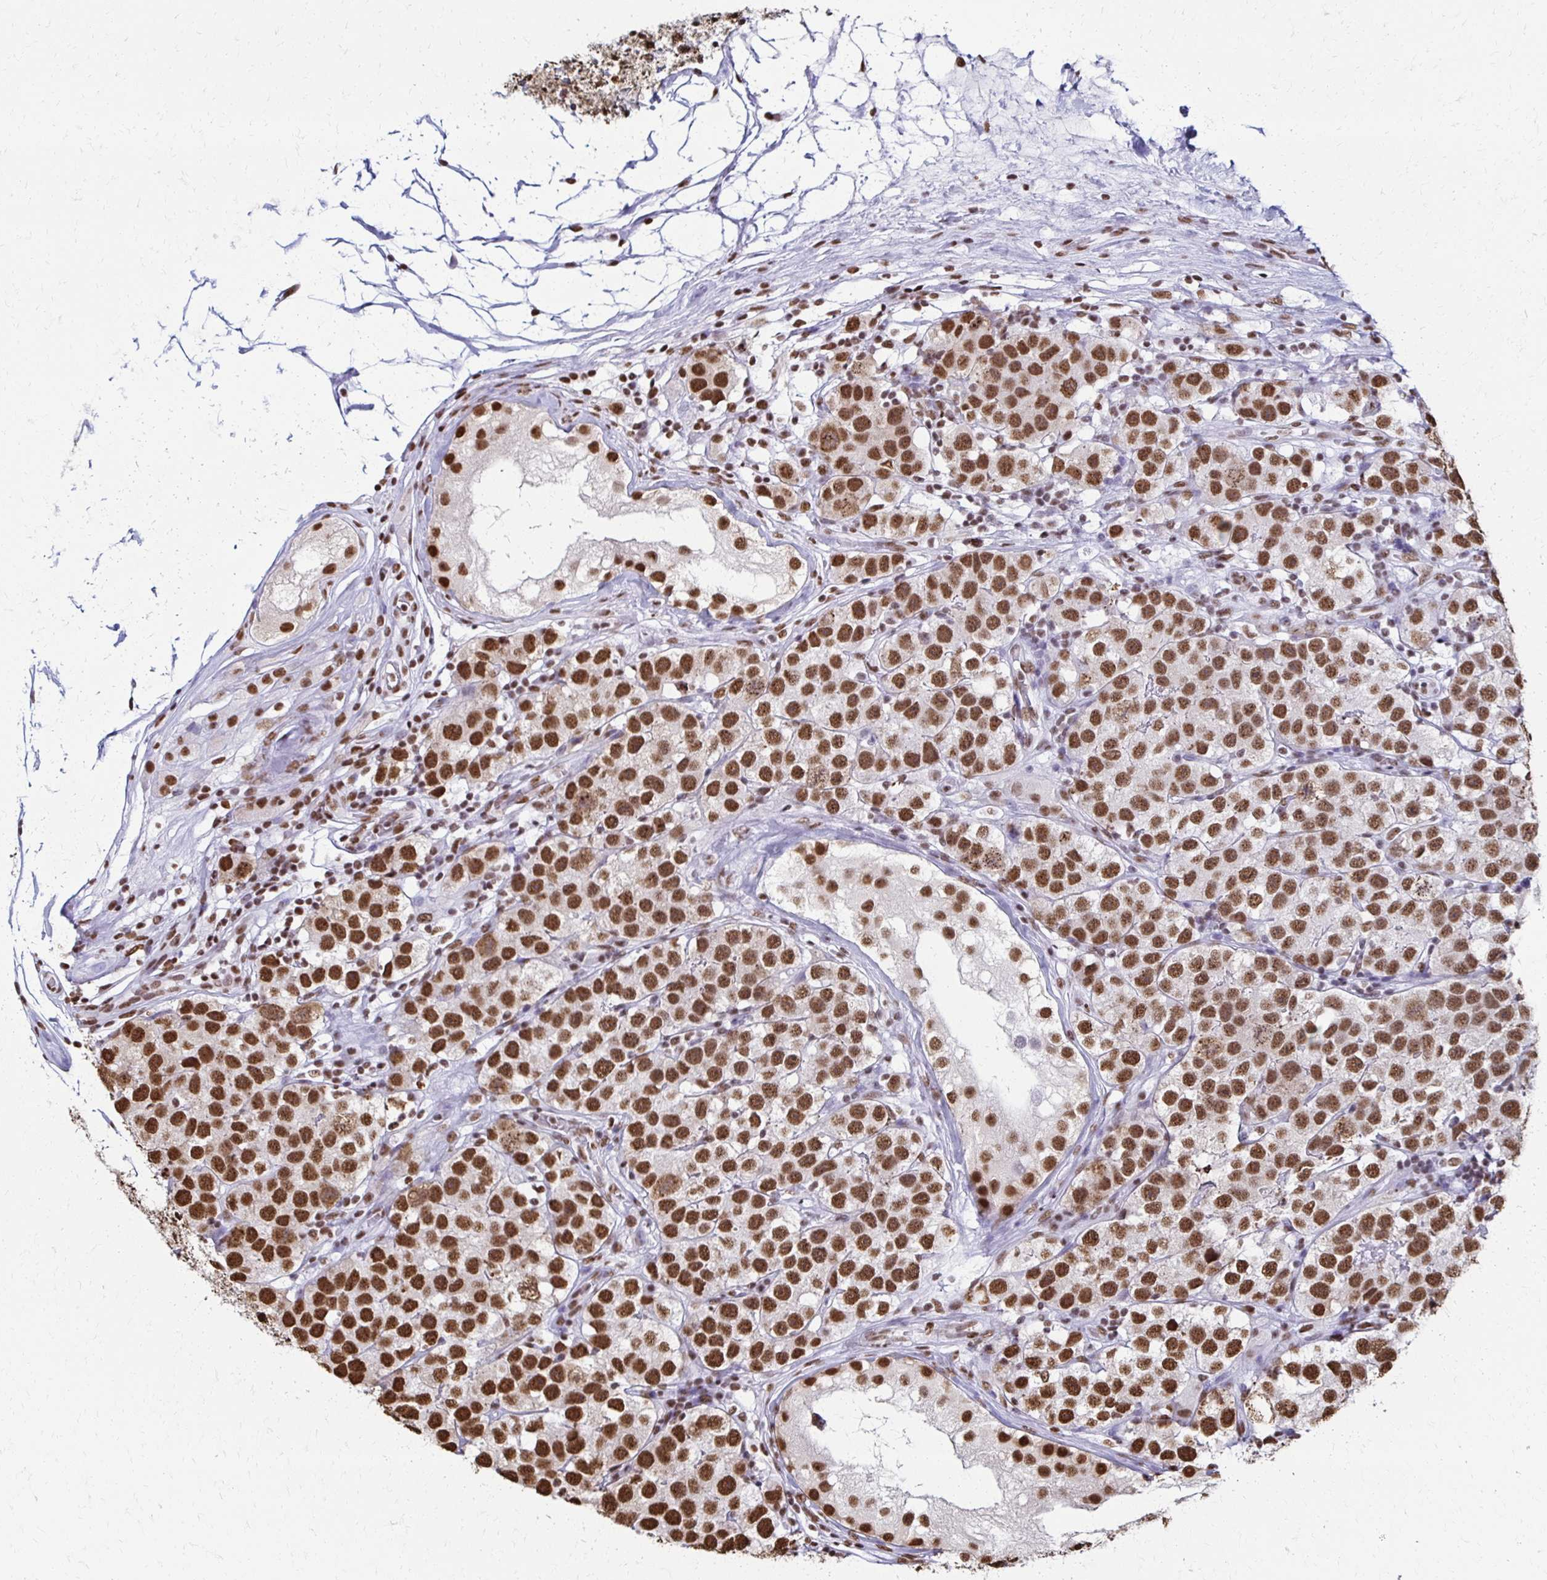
{"staining": {"intensity": "strong", "quantity": ">75%", "location": "nuclear"}, "tissue": "testis cancer", "cell_type": "Tumor cells", "image_type": "cancer", "snomed": [{"axis": "morphology", "description": "Seminoma, NOS"}, {"axis": "topography", "description": "Testis"}], "caption": "Seminoma (testis) was stained to show a protein in brown. There is high levels of strong nuclear positivity in about >75% of tumor cells. (brown staining indicates protein expression, while blue staining denotes nuclei).", "gene": "NONO", "patient": {"sex": "male", "age": 34}}